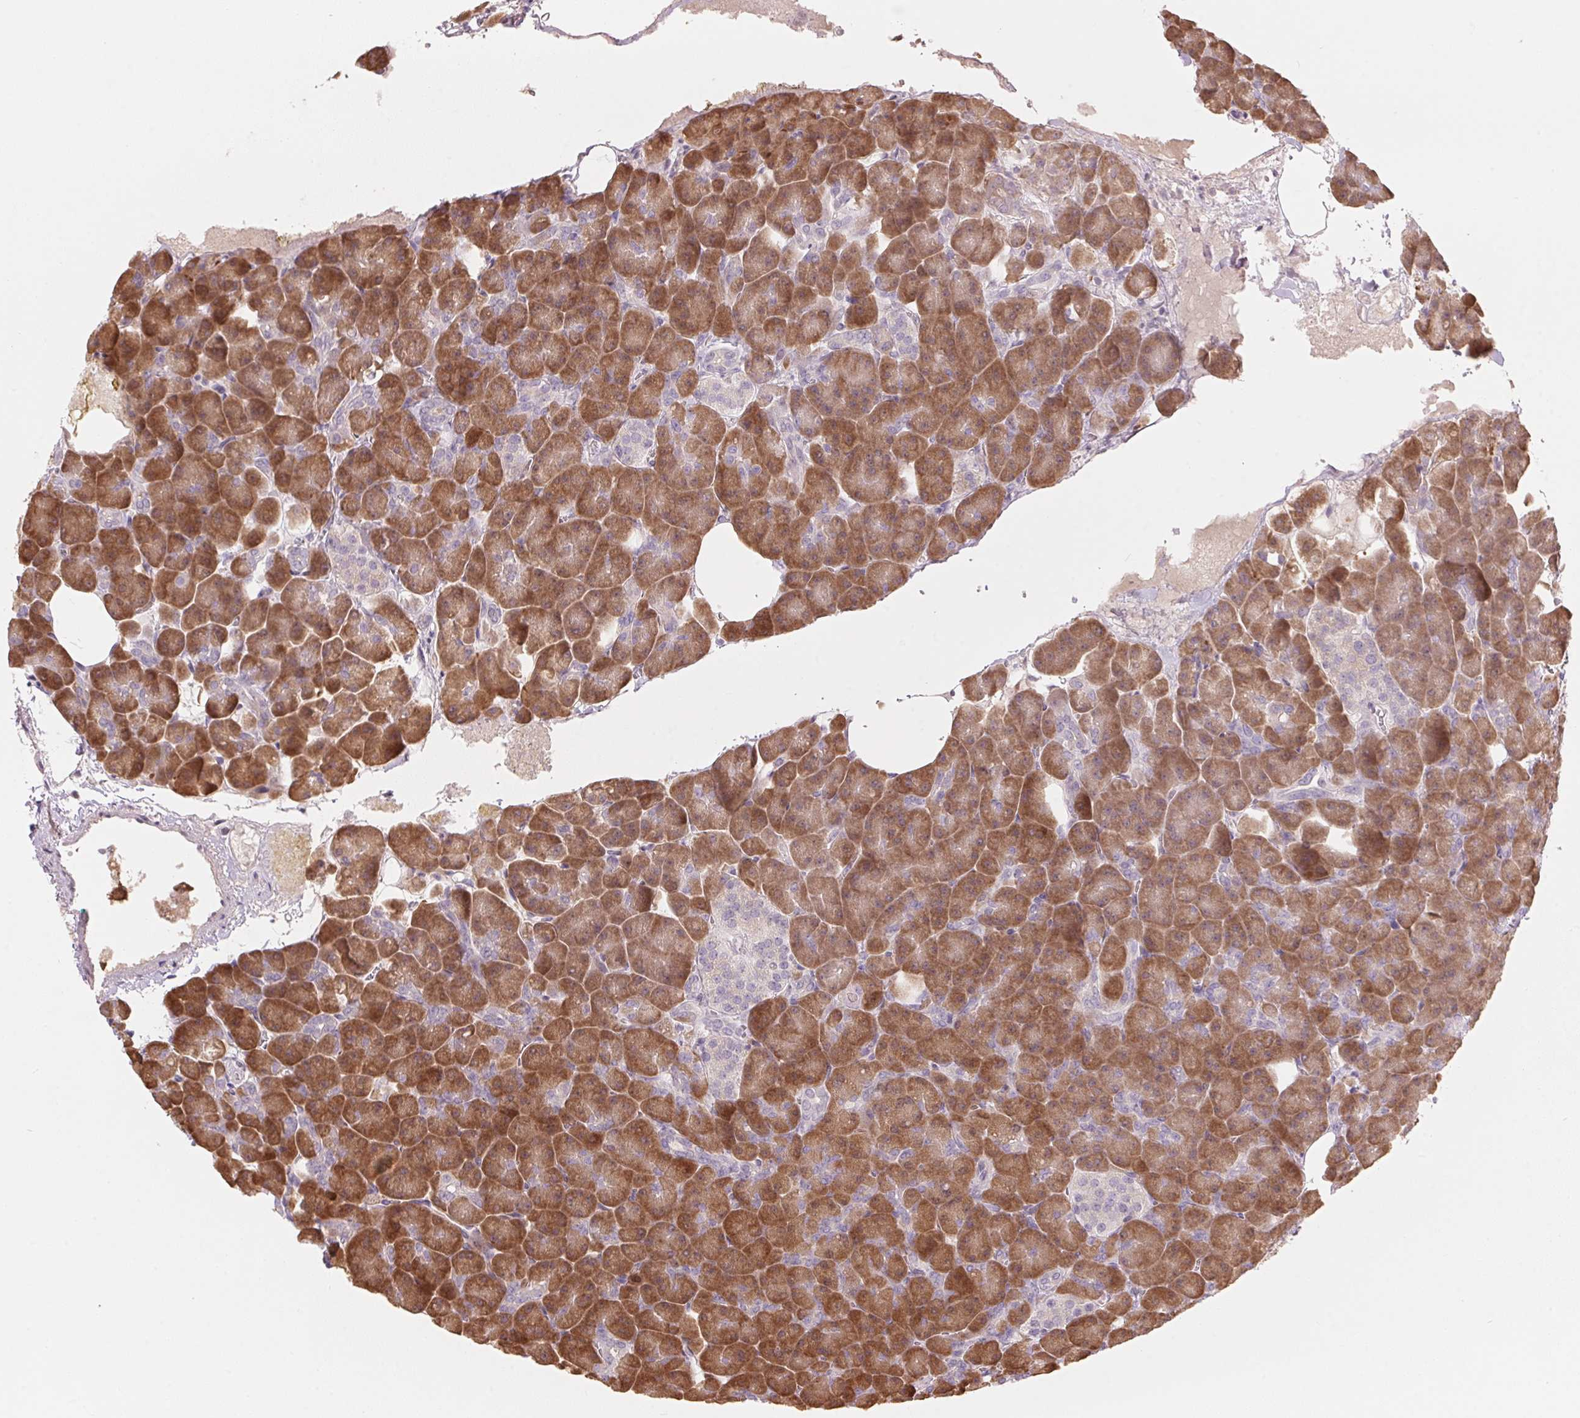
{"staining": {"intensity": "moderate", "quantity": ">75%", "location": "cytoplasmic/membranous"}, "tissue": "pancreas", "cell_type": "Exocrine glandular cells", "image_type": "normal", "snomed": [{"axis": "morphology", "description": "Normal tissue, NOS"}, {"axis": "topography", "description": "Pancreas"}], "caption": "Moderate cytoplasmic/membranous staining for a protein is present in about >75% of exocrine glandular cells of benign pancreas using immunohistochemistry.", "gene": "GNMT", "patient": {"sex": "female", "age": 74}}